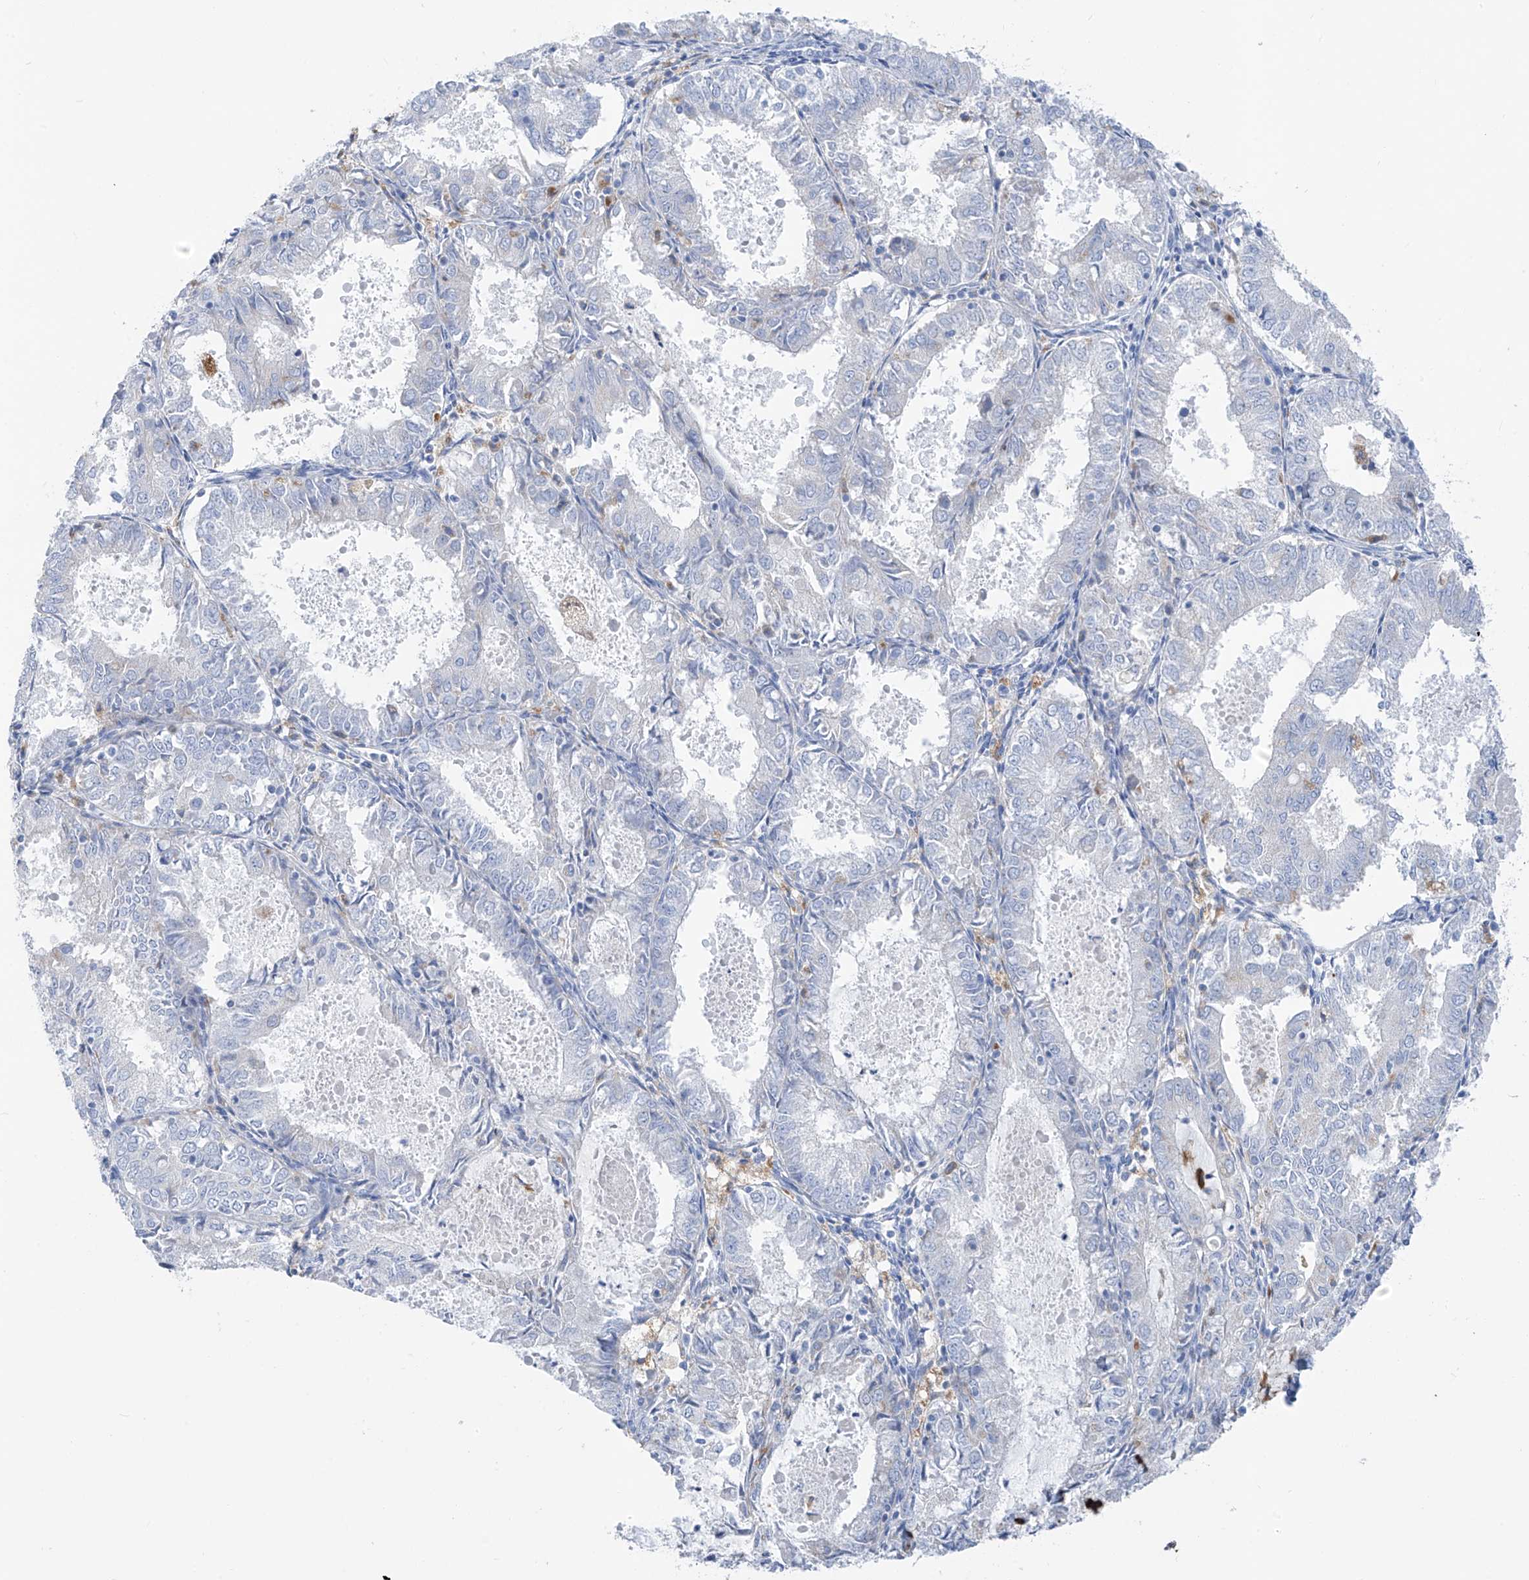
{"staining": {"intensity": "negative", "quantity": "none", "location": "none"}, "tissue": "endometrial cancer", "cell_type": "Tumor cells", "image_type": "cancer", "snomed": [{"axis": "morphology", "description": "Adenocarcinoma, NOS"}, {"axis": "topography", "description": "Endometrium"}], "caption": "The photomicrograph reveals no significant expression in tumor cells of endometrial cancer.", "gene": "GLMP", "patient": {"sex": "female", "age": 57}}